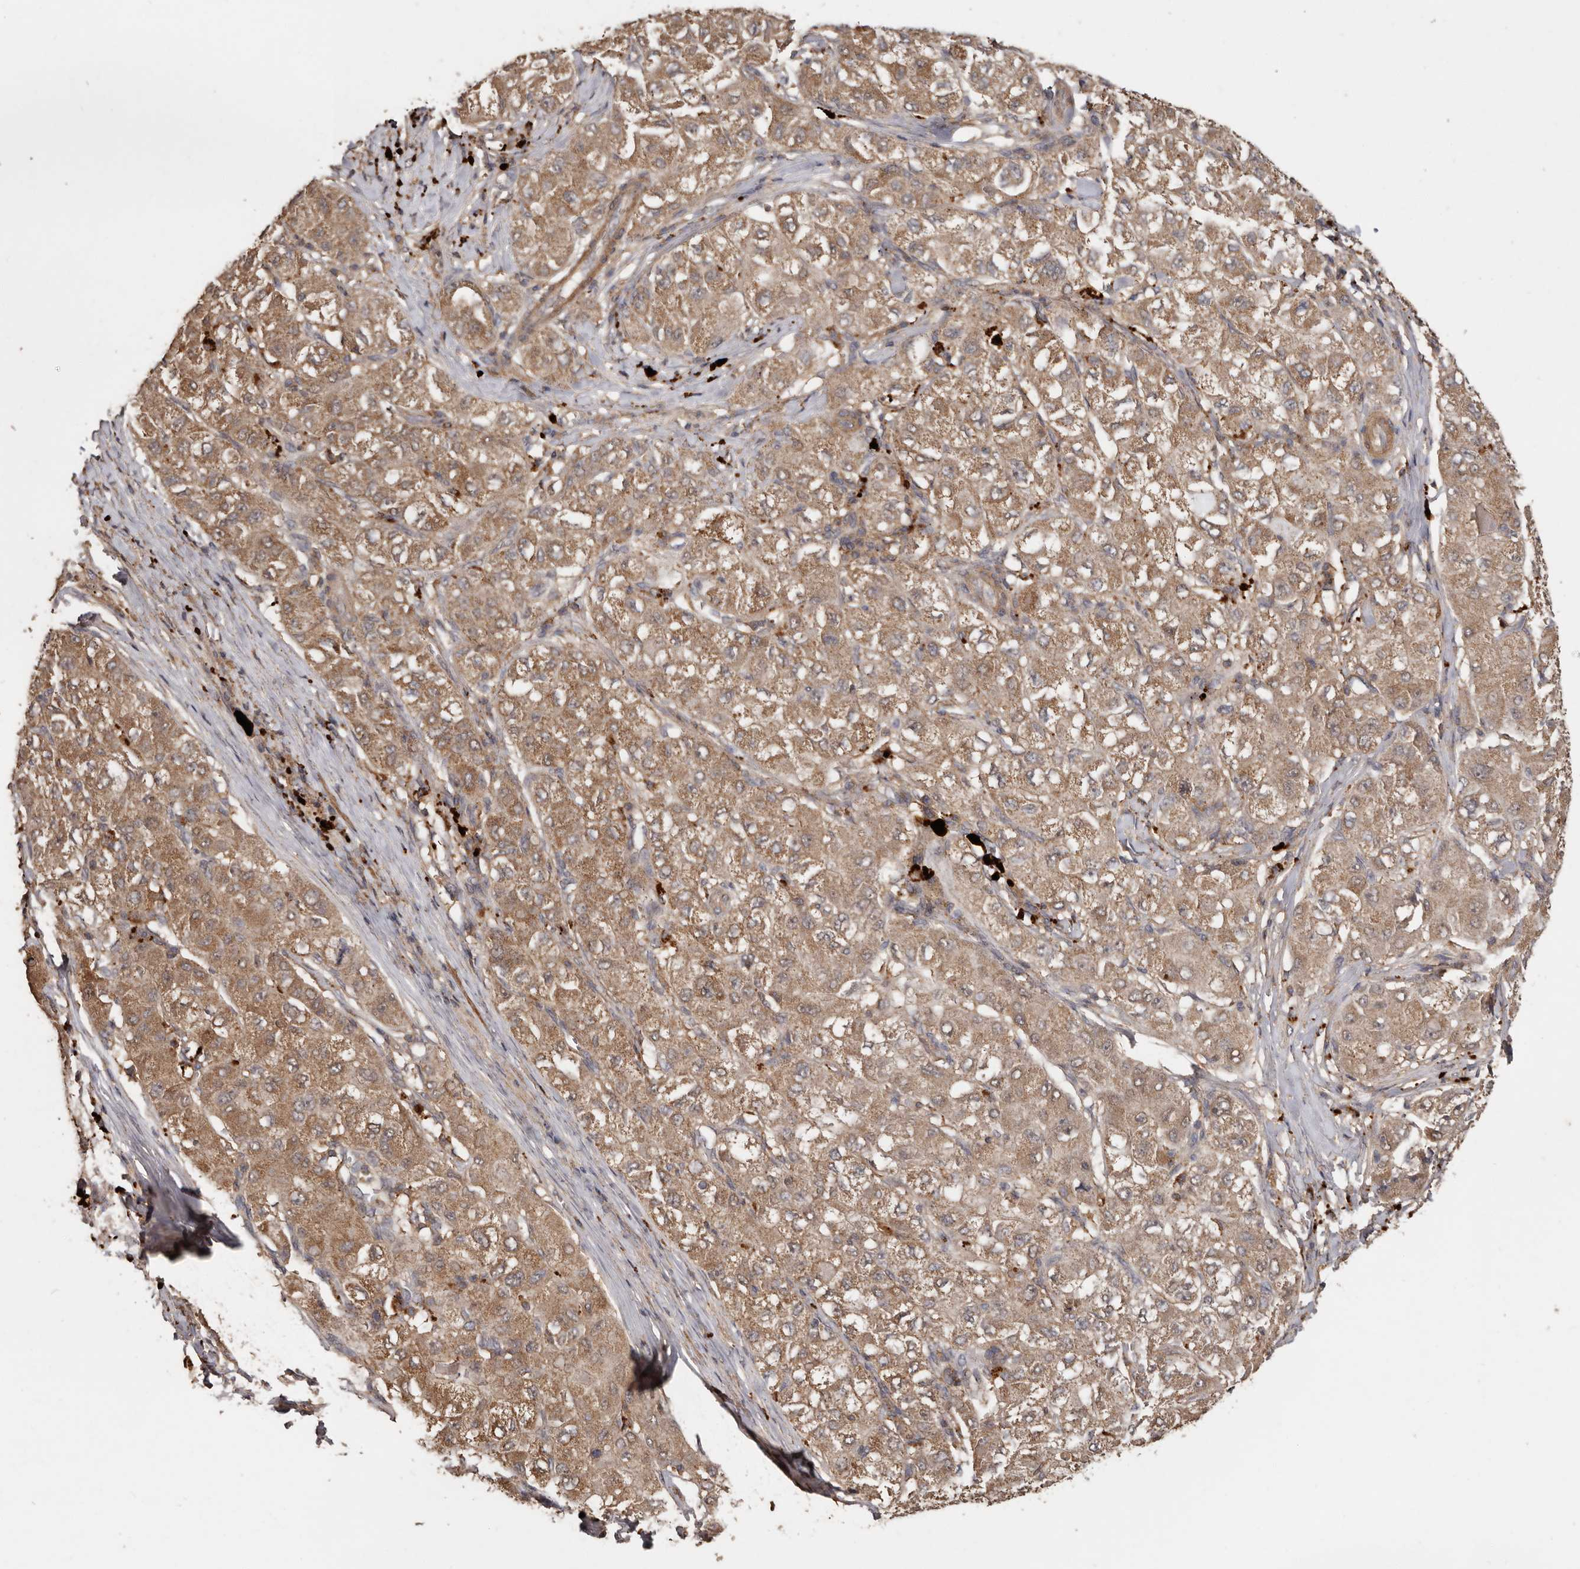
{"staining": {"intensity": "moderate", "quantity": ">75%", "location": "cytoplasmic/membranous"}, "tissue": "liver cancer", "cell_type": "Tumor cells", "image_type": "cancer", "snomed": [{"axis": "morphology", "description": "Carcinoma, Hepatocellular, NOS"}, {"axis": "topography", "description": "Liver"}], "caption": "DAB immunohistochemical staining of liver cancer (hepatocellular carcinoma) reveals moderate cytoplasmic/membranous protein expression in about >75% of tumor cells.", "gene": "RWDD1", "patient": {"sex": "male", "age": 80}}